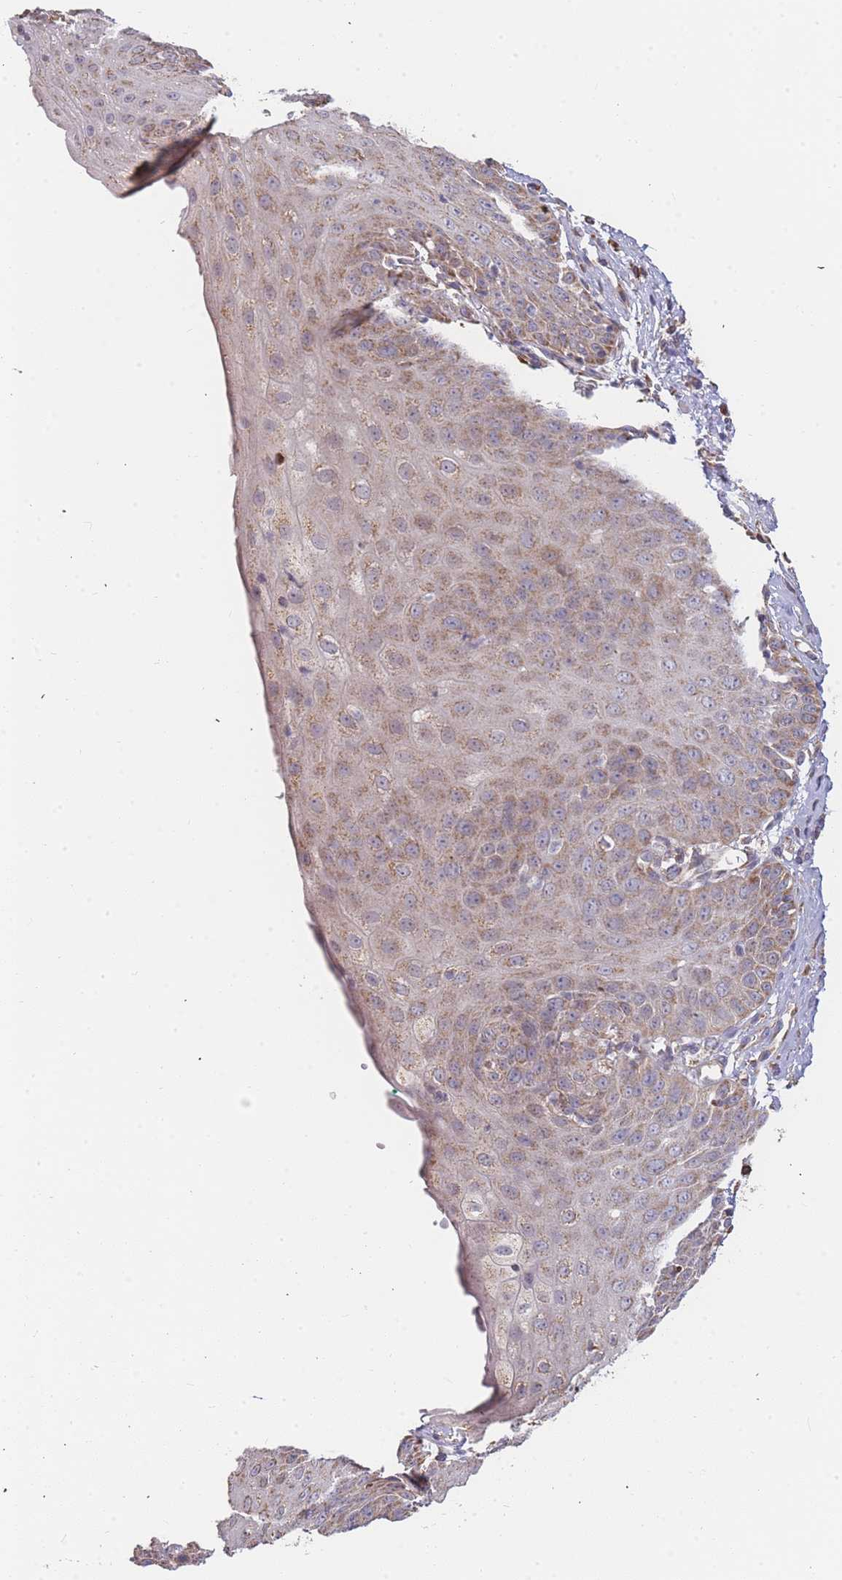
{"staining": {"intensity": "moderate", "quantity": ">75%", "location": "cytoplasmic/membranous"}, "tissue": "esophagus", "cell_type": "Squamous epithelial cells", "image_type": "normal", "snomed": [{"axis": "morphology", "description": "Normal tissue, NOS"}, {"axis": "topography", "description": "Esophagus"}], "caption": "This is a photomicrograph of immunohistochemistry (IHC) staining of normal esophagus, which shows moderate positivity in the cytoplasmic/membranous of squamous epithelial cells.", "gene": "ADCY9", "patient": {"sex": "male", "age": 71}}